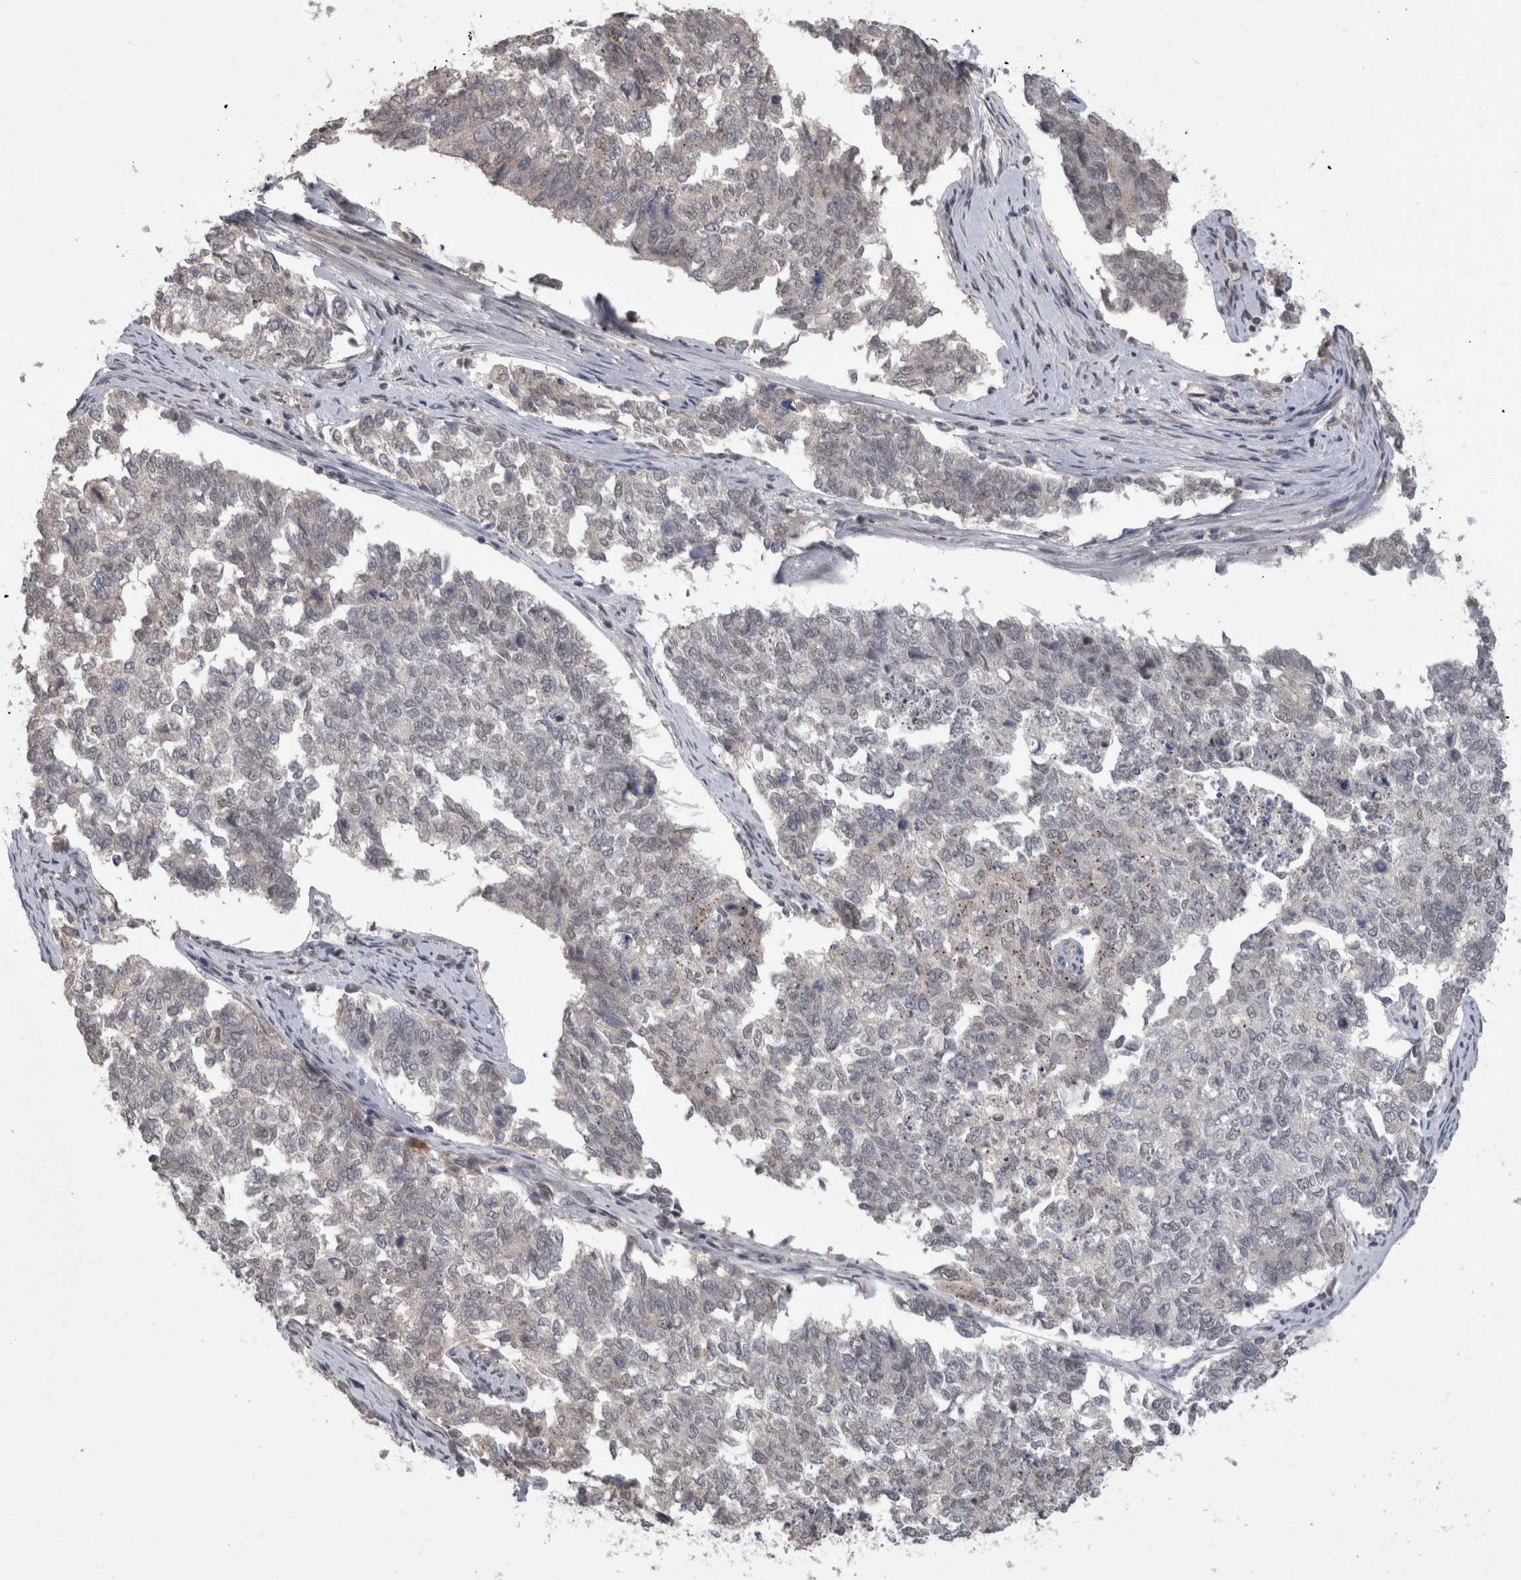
{"staining": {"intensity": "negative", "quantity": "none", "location": "none"}, "tissue": "cervical cancer", "cell_type": "Tumor cells", "image_type": "cancer", "snomed": [{"axis": "morphology", "description": "Squamous cell carcinoma, NOS"}, {"axis": "topography", "description": "Cervix"}], "caption": "There is no significant positivity in tumor cells of cervical cancer.", "gene": "MTBP", "patient": {"sex": "female", "age": 63}}